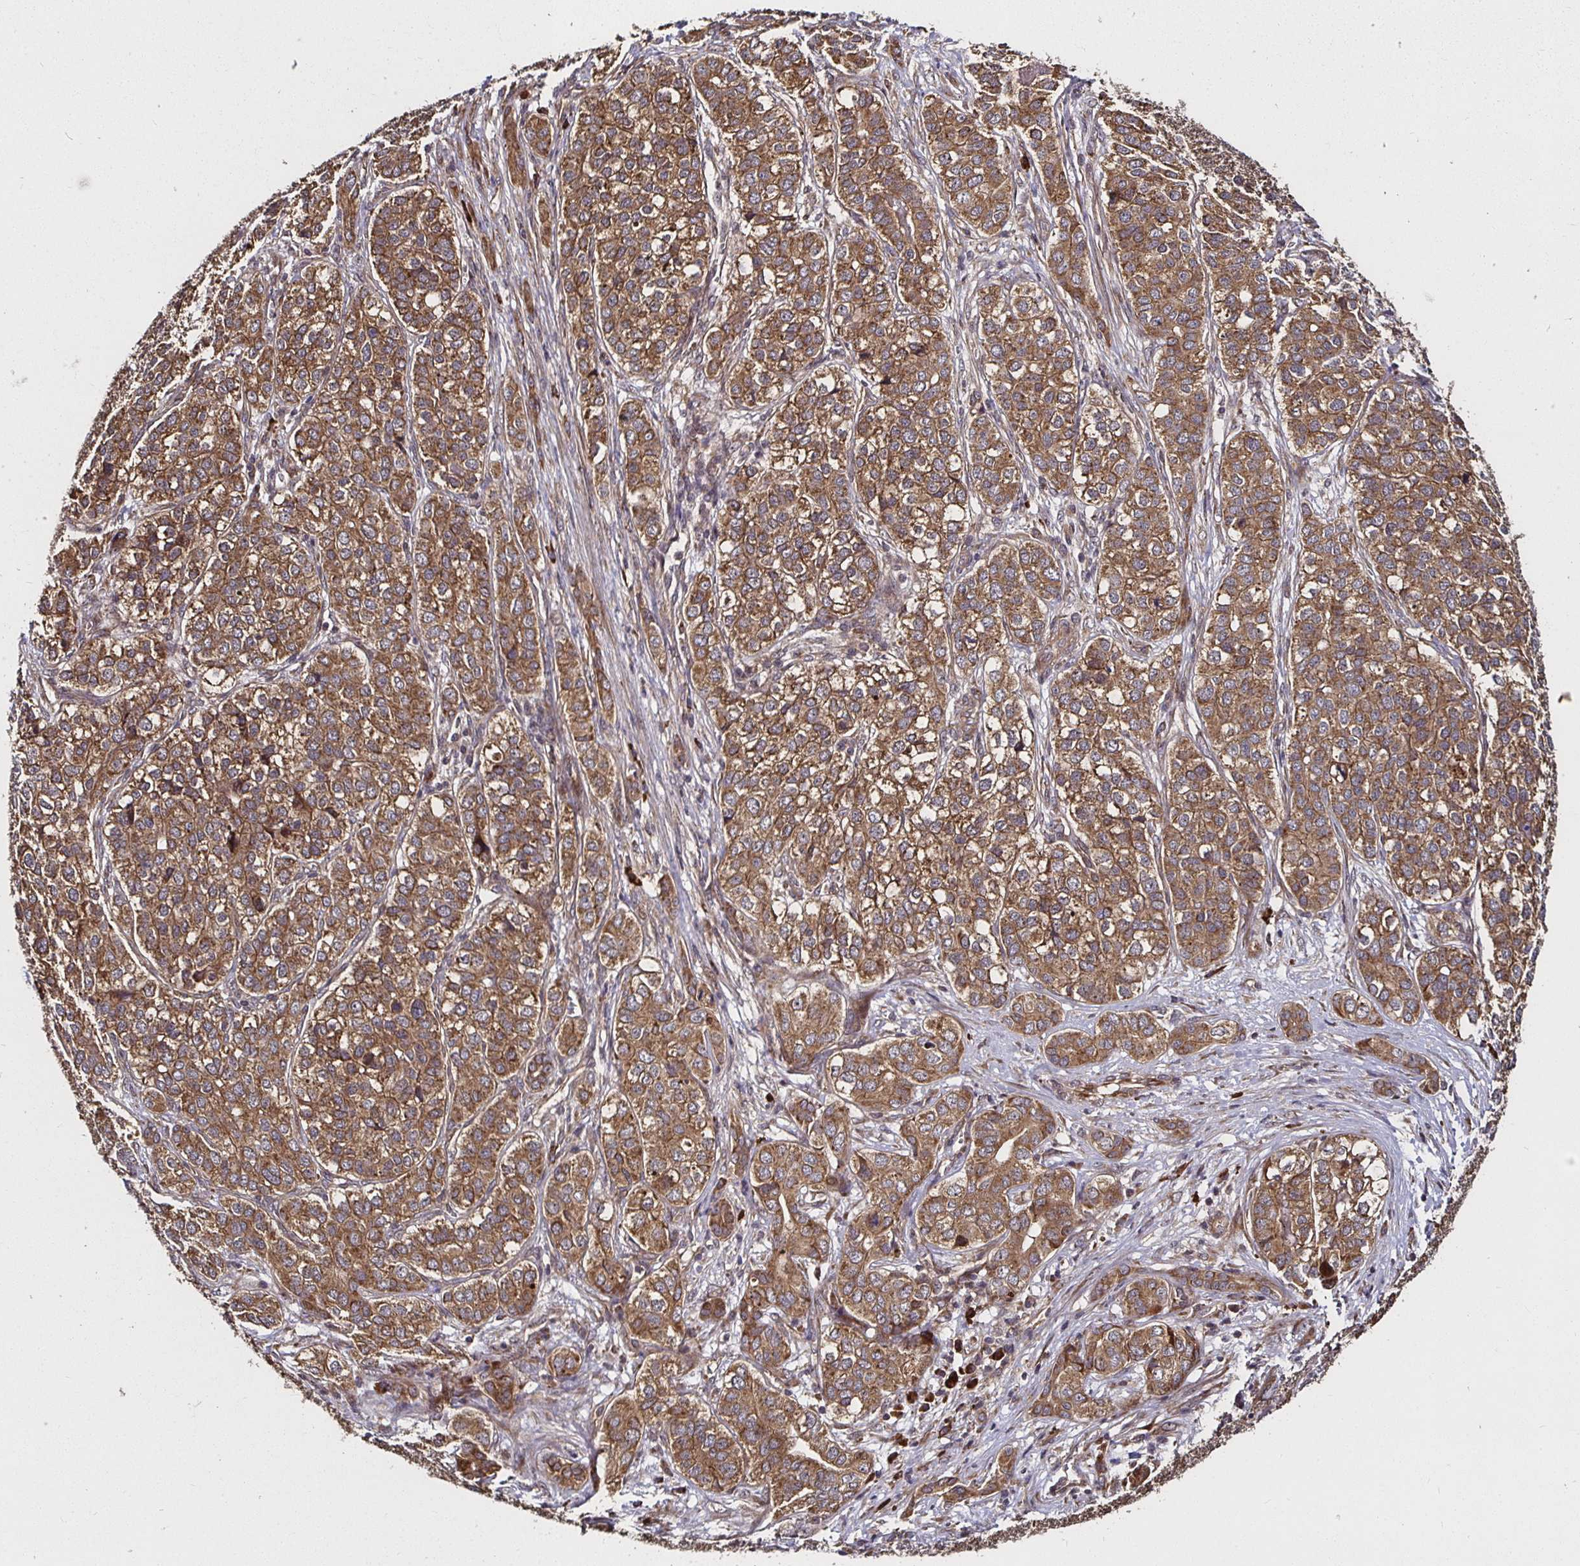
{"staining": {"intensity": "moderate", "quantity": ">75%", "location": "cytoplasmic/membranous"}, "tissue": "liver cancer", "cell_type": "Tumor cells", "image_type": "cancer", "snomed": [{"axis": "morphology", "description": "Cholangiocarcinoma"}, {"axis": "topography", "description": "Liver"}], "caption": "This photomicrograph shows immunohistochemistry staining of liver cancer (cholangiocarcinoma), with medium moderate cytoplasmic/membranous staining in approximately >75% of tumor cells.", "gene": "MLST8", "patient": {"sex": "male", "age": 56}}